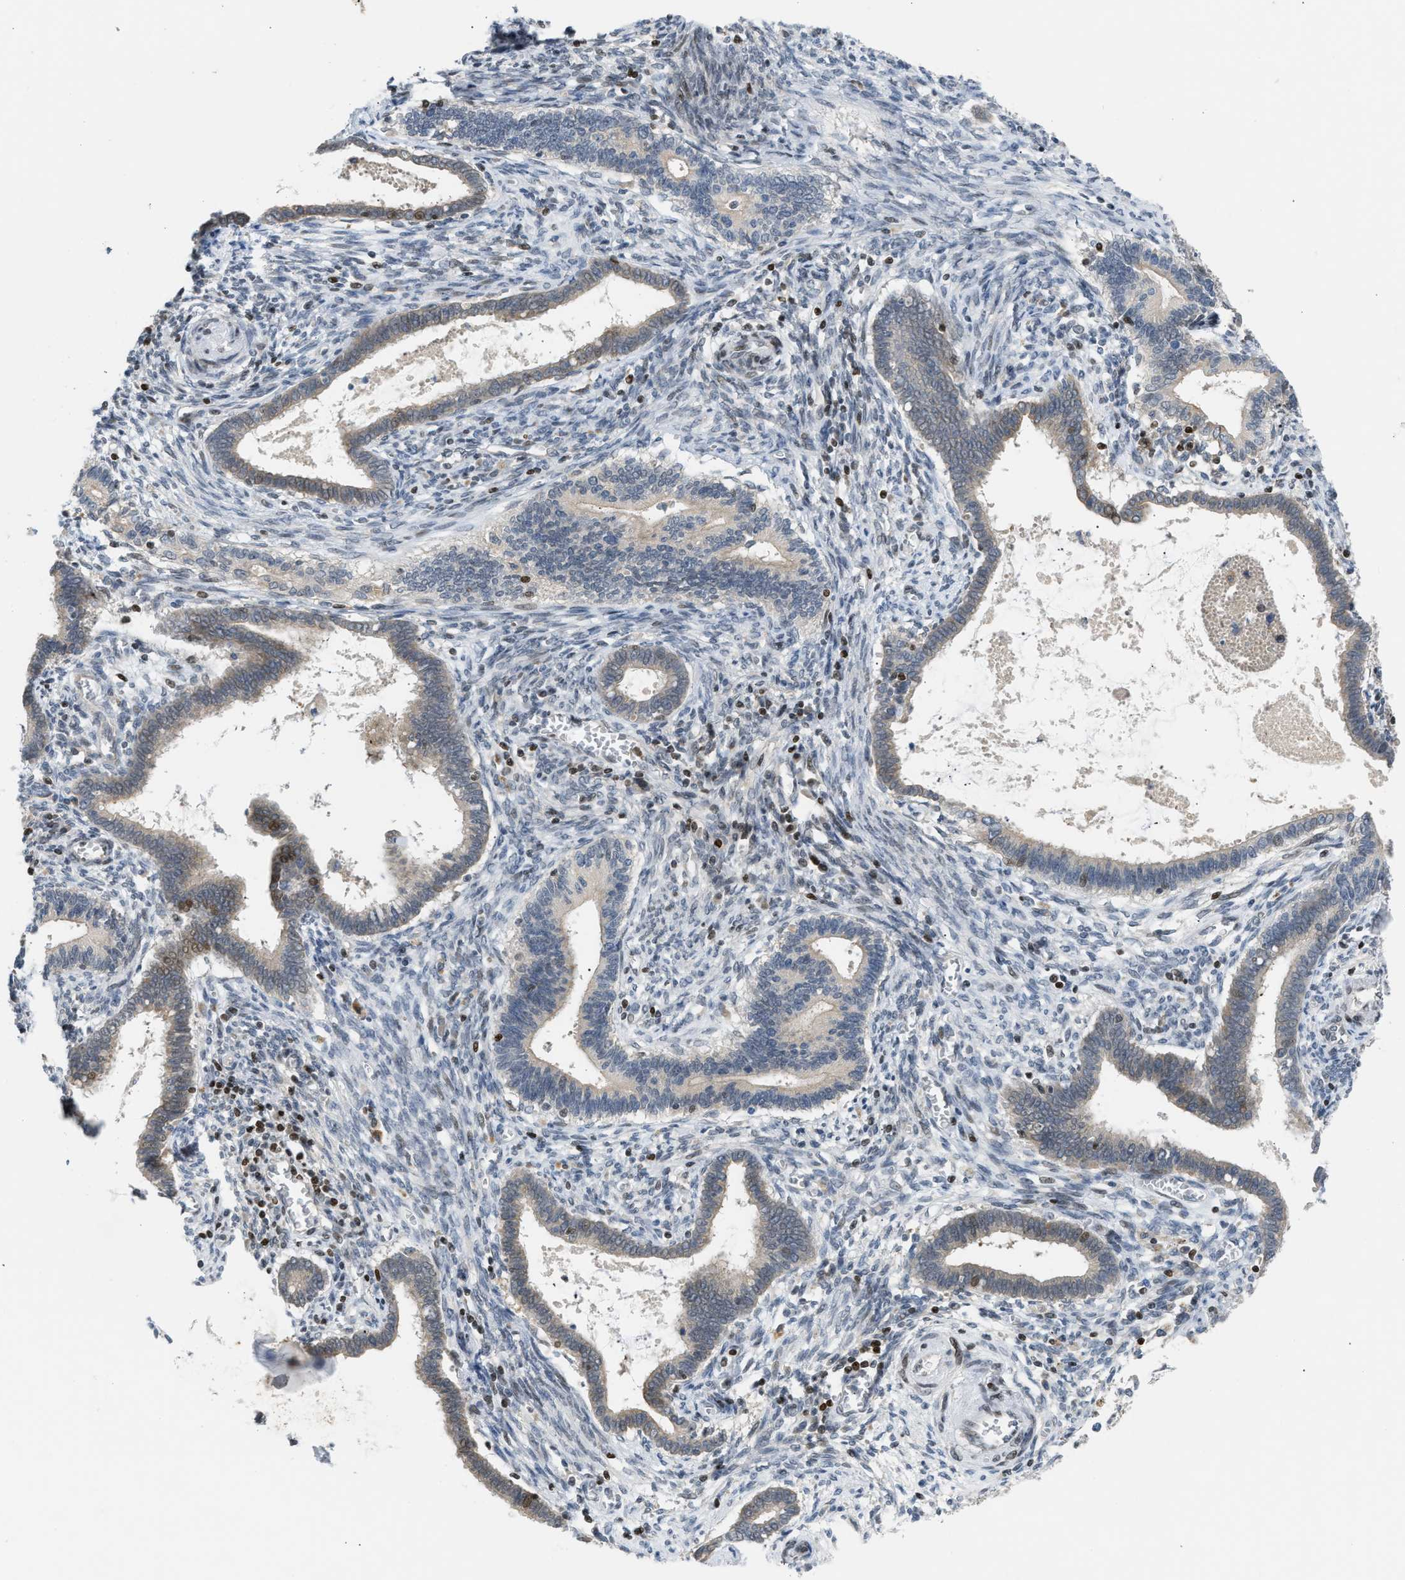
{"staining": {"intensity": "weak", "quantity": "<25%", "location": "cytoplasmic/membranous"}, "tissue": "cervical cancer", "cell_type": "Tumor cells", "image_type": "cancer", "snomed": [{"axis": "morphology", "description": "Adenocarcinoma, NOS"}, {"axis": "topography", "description": "Cervix"}], "caption": "High magnification brightfield microscopy of adenocarcinoma (cervical) stained with DAB (3,3'-diaminobenzidine) (brown) and counterstained with hematoxylin (blue): tumor cells show no significant expression.", "gene": "NPS", "patient": {"sex": "female", "age": 44}}